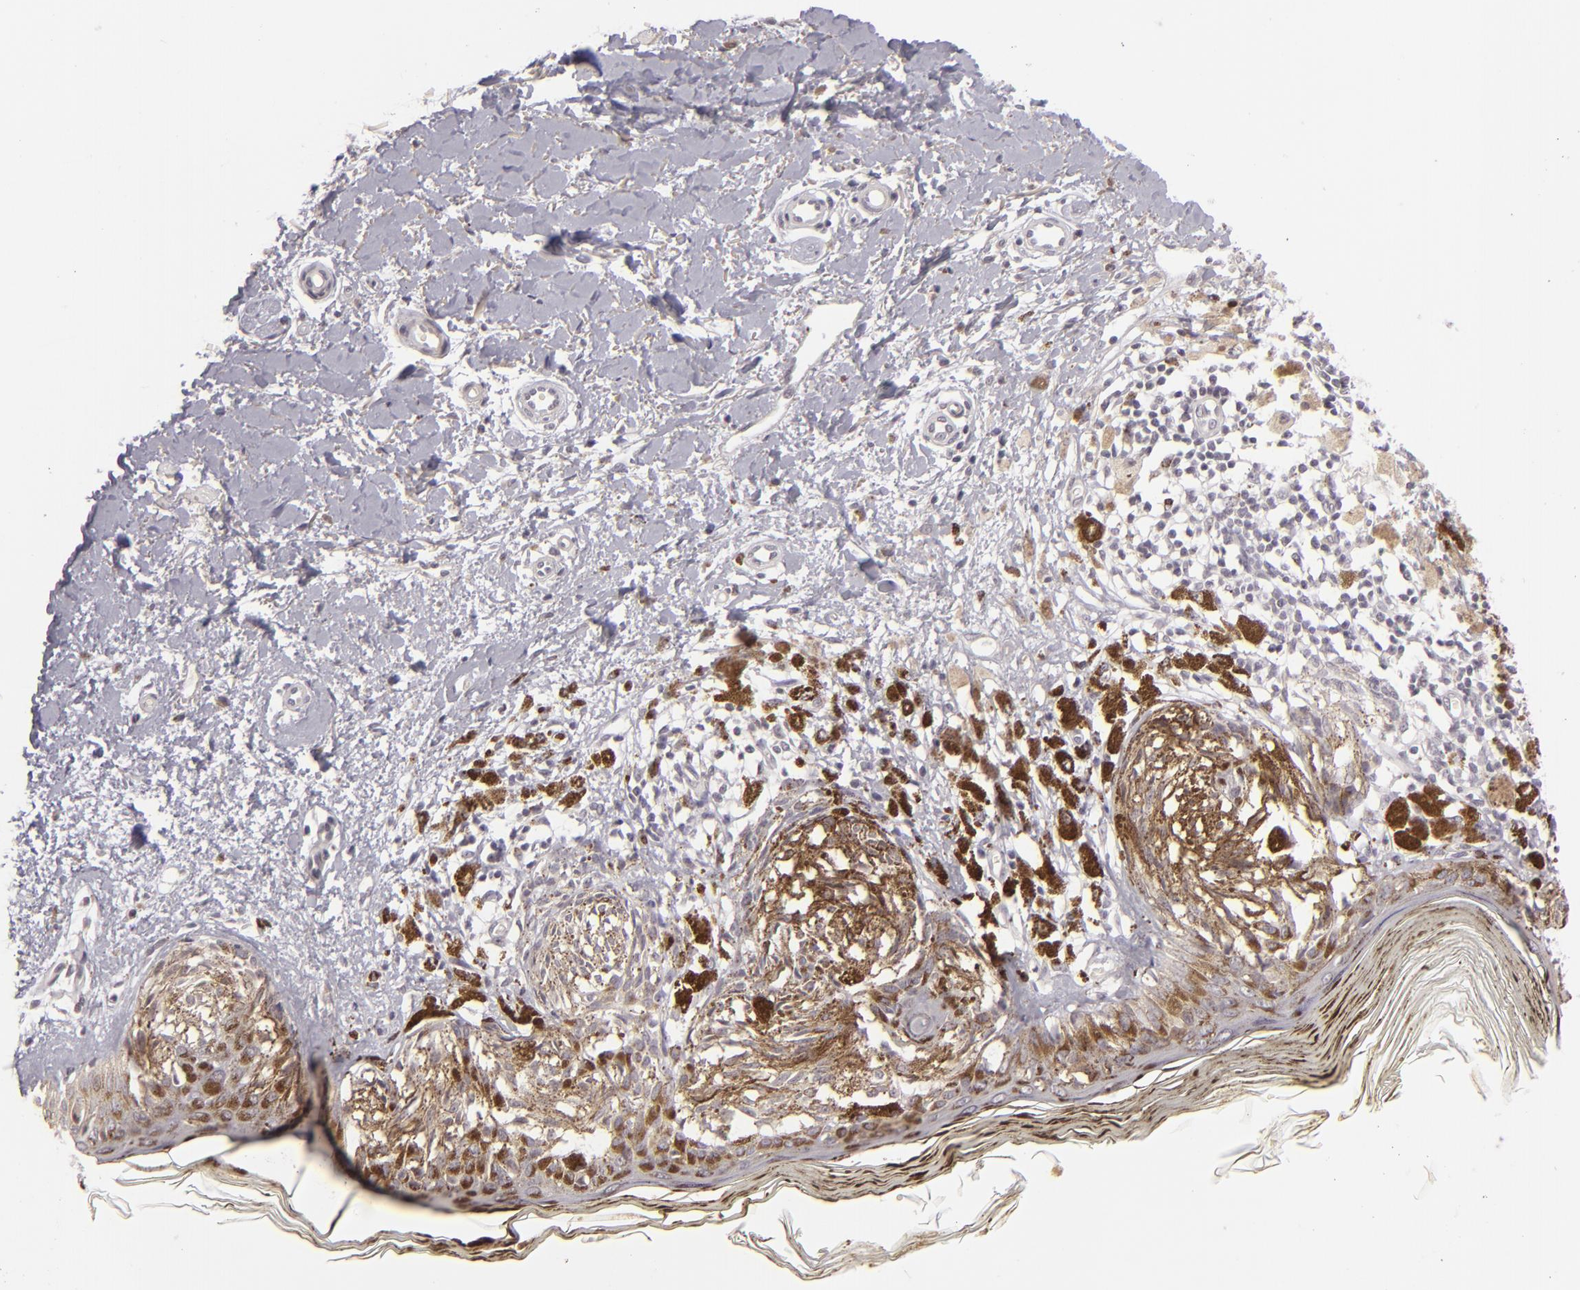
{"staining": {"intensity": "negative", "quantity": "none", "location": "none"}, "tissue": "melanoma", "cell_type": "Tumor cells", "image_type": "cancer", "snomed": [{"axis": "morphology", "description": "Malignant melanoma, NOS"}, {"axis": "topography", "description": "Skin"}], "caption": "This is an immunohistochemistry image of malignant melanoma. There is no expression in tumor cells.", "gene": "DLG3", "patient": {"sex": "male", "age": 88}}